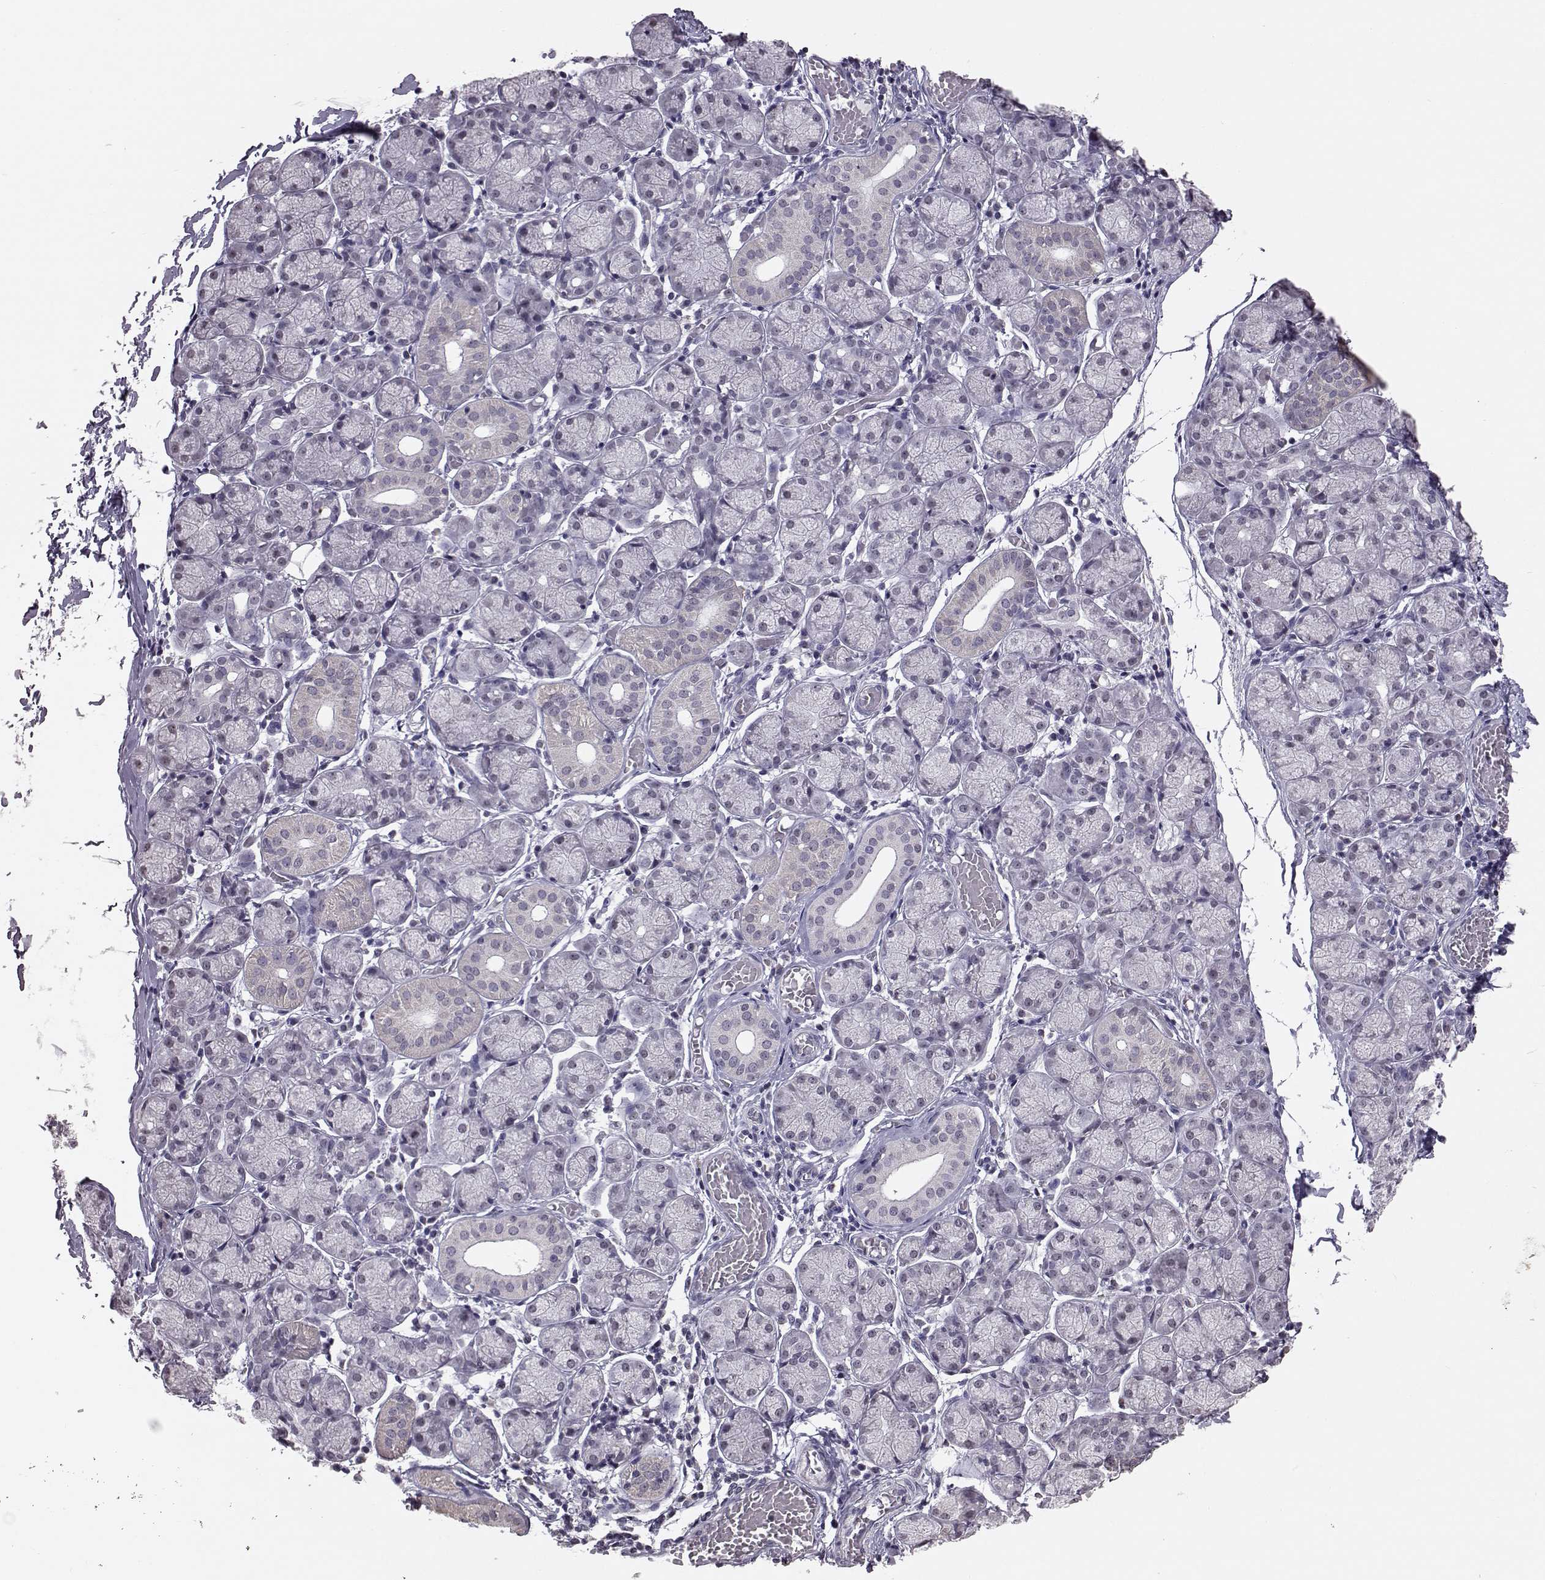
{"staining": {"intensity": "negative", "quantity": "none", "location": "none"}, "tissue": "salivary gland", "cell_type": "Glandular cells", "image_type": "normal", "snomed": [{"axis": "morphology", "description": "Normal tissue, NOS"}, {"axis": "topography", "description": "Salivary gland"}, {"axis": "topography", "description": "Peripheral nerve tissue"}], "caption": "Histopathology image shows no significant protein staining in glandular cells of normal salivary gland. Nuclei are stained in blue.", "gene": "ALDH3A1", "patient": {"sex": "female", "age": 24}}